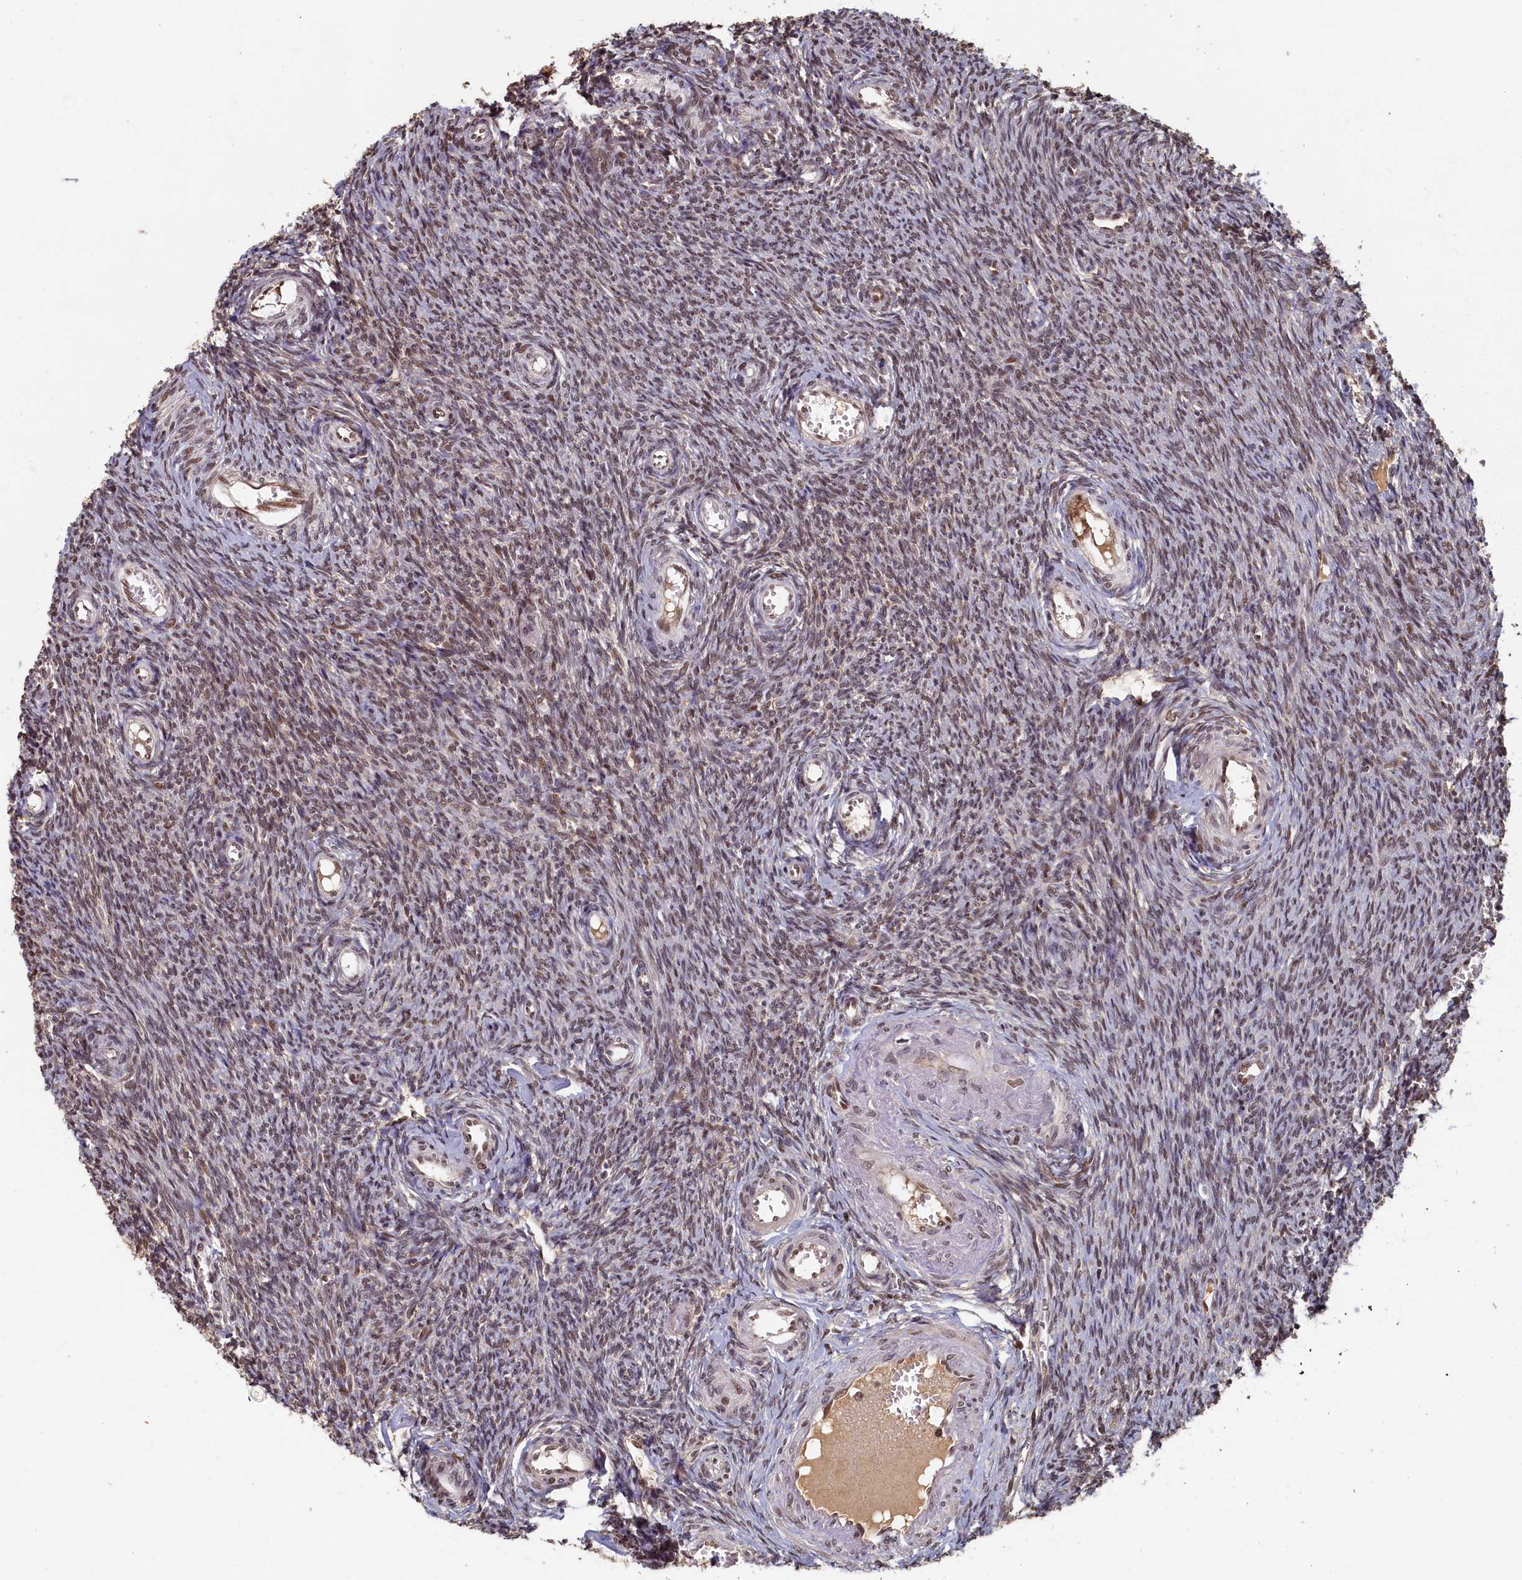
{"staining": {"intensity": "moderate", "quantity": "<25%", "location": "nuclear"}, "tissue": "ovary", "cell_type": "Ovarian stroma cells", "image_type": "normal", "snomed": [{"axis": "morphology", "description": "Normal tissue, NOS"}, {"axis": "topography", "description": "Ovary"}], "caption": "An image of human ovary stained for a protein reveals moderate nuclear brown staining in ovarian stroma cells.", "gene": "CKAP2L", "patient": {"sex": "female", "age": 44}}